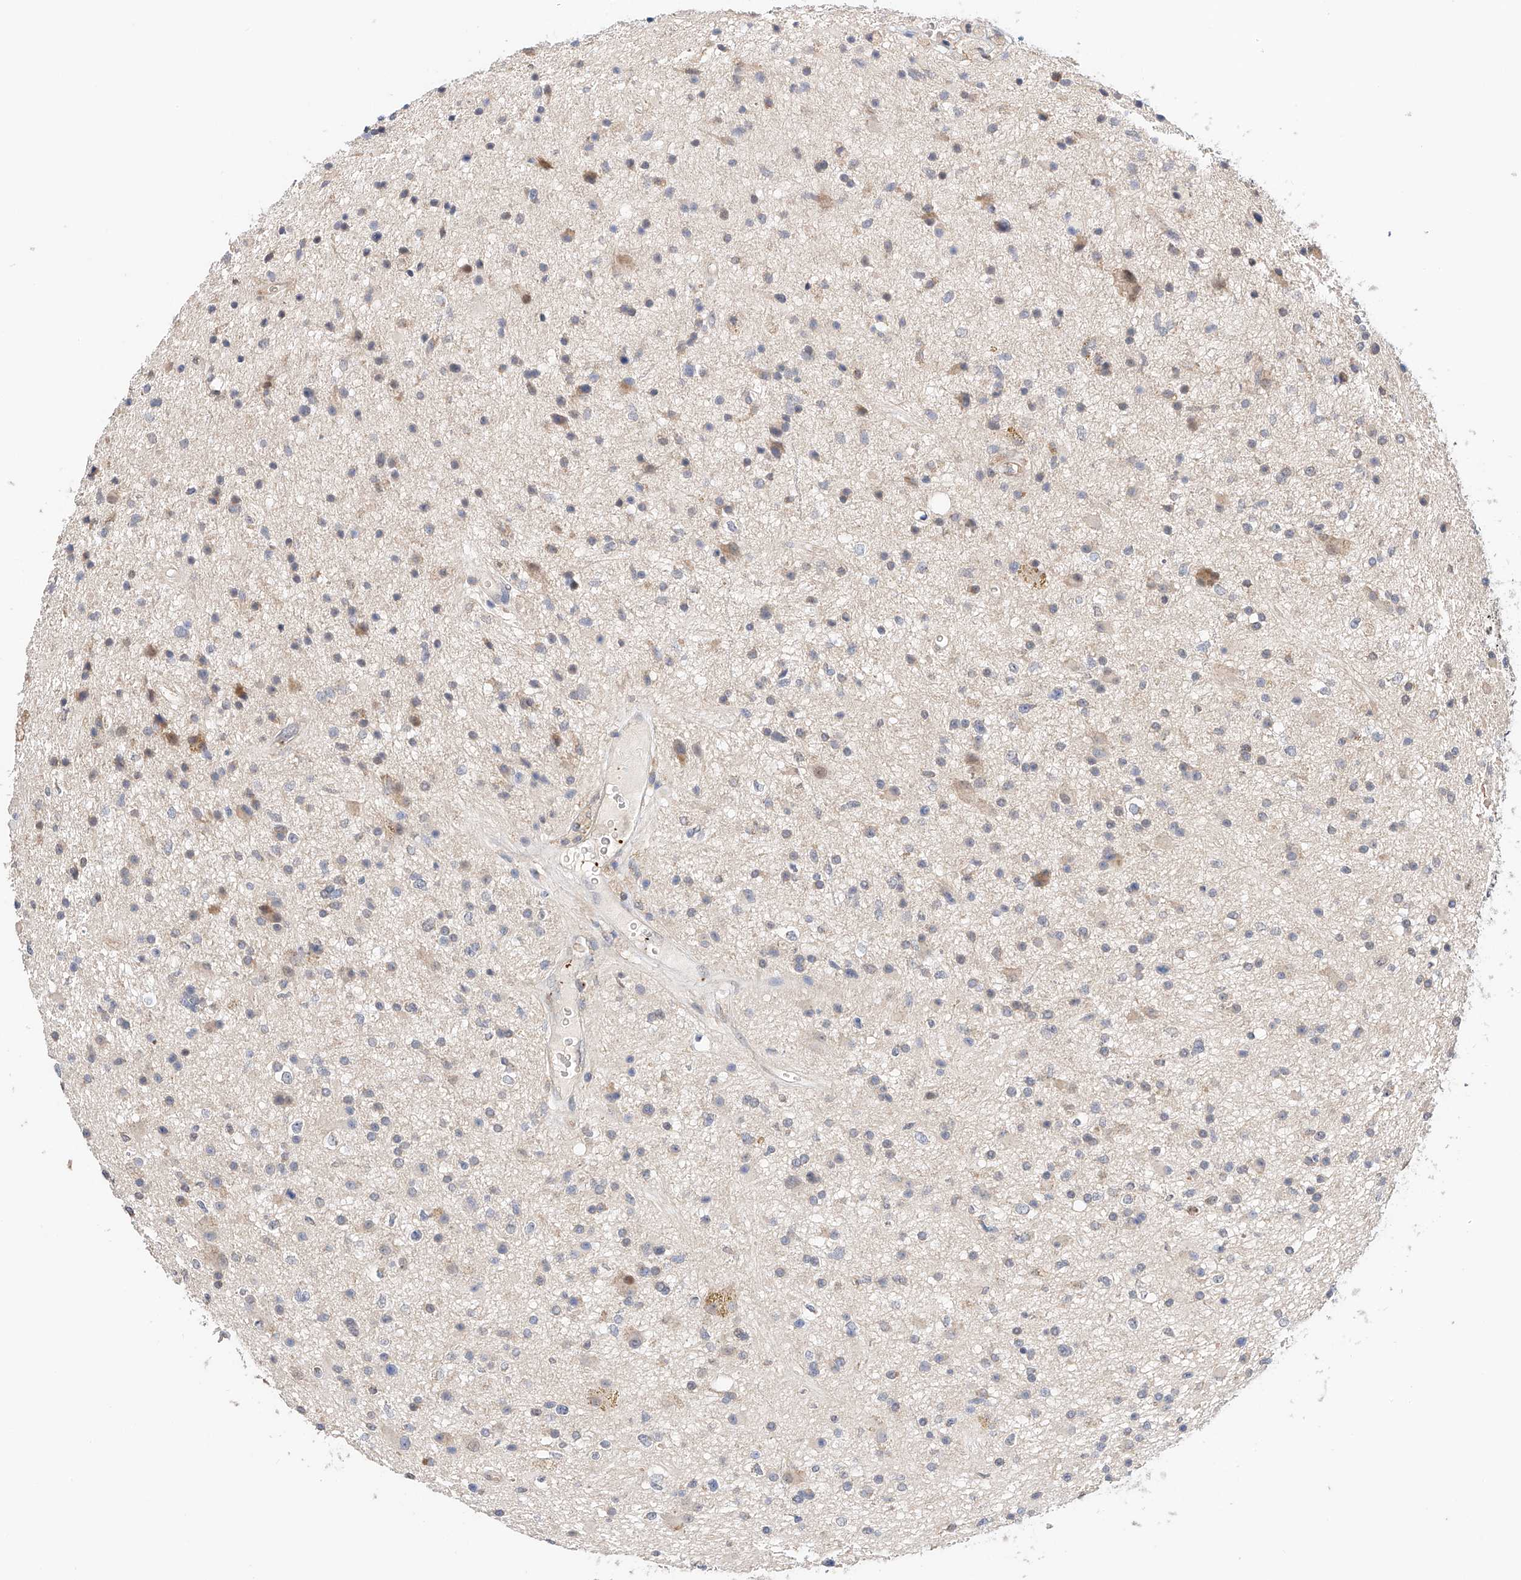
{"staining": {"intensity": "negative", "quantity": "none", "location": "none"}, "tissue": "glioma", "cell_type": "Tumor cells", "image_type": "cancer", "snomed": [{"axis": "morphology", "description": "Glioma, malignant, High grade"}, {"axis": "topography", "description": "Brain"}], "caption": "Immunohistochemistry (IHC) micrograph of neoplastic tissue: glioma stained with DAB shows no significant protein staining in tumor cells.", "gene": "ZFHX2", "patient": {"sex": "male", "age": 33}}